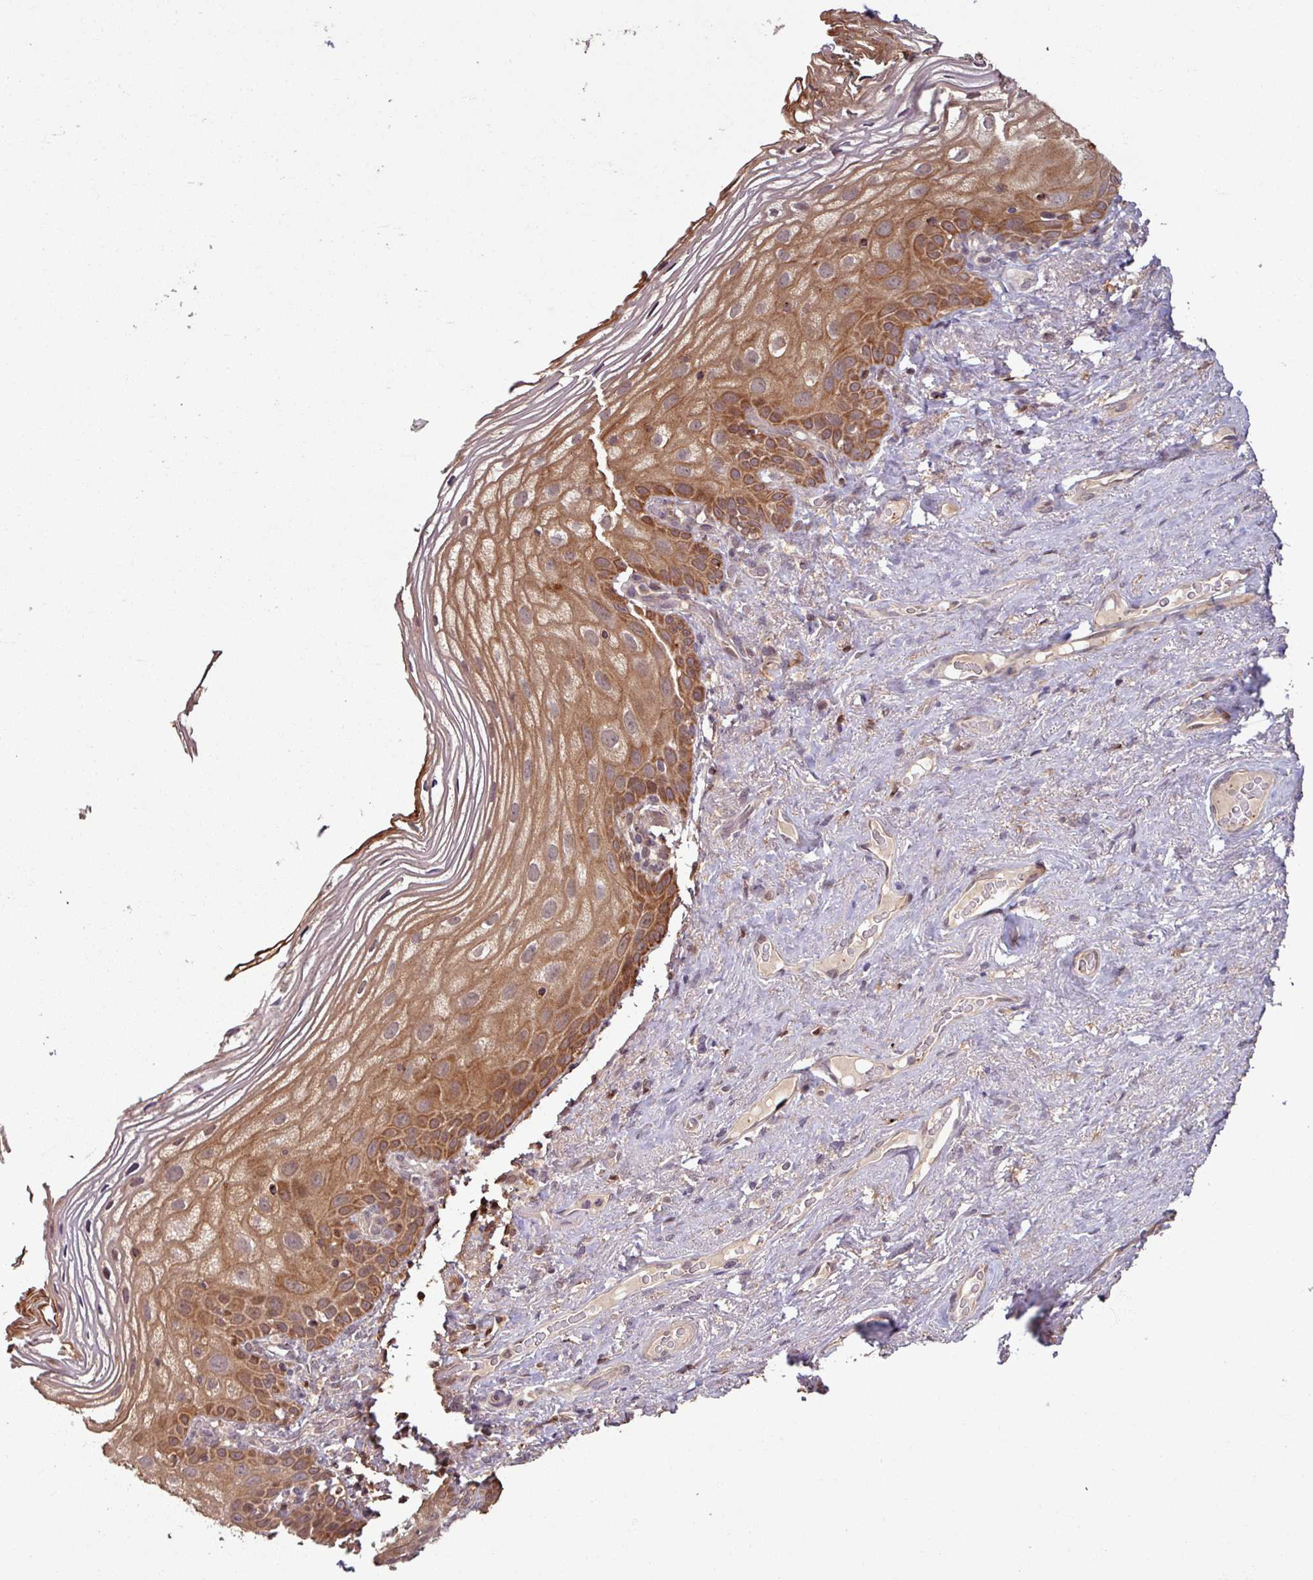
{"staining": {"intensity": "moderate", "quantity": ">75%", "location": "cytoplasmic/membranous"}, "tissue": "vagina", "cell_type": "Squamous epithelial cells", "image_type": "normal", "snomed": [{"axis": "morphology", "description": "Normal tissue, NOS"}, {"axis": "topography", "description": "Vagina"}, {"axis": "topography", "description": "Peripheral nerve tissue"}], "caption": "Squamous epithelial cells demonstrate moderate cytoplasmic/membranous positivity in approximately >75% of cells in unremarkable vagina.", "gene": "OR6B1", "patient": {"sex": "female", "age": 71}}